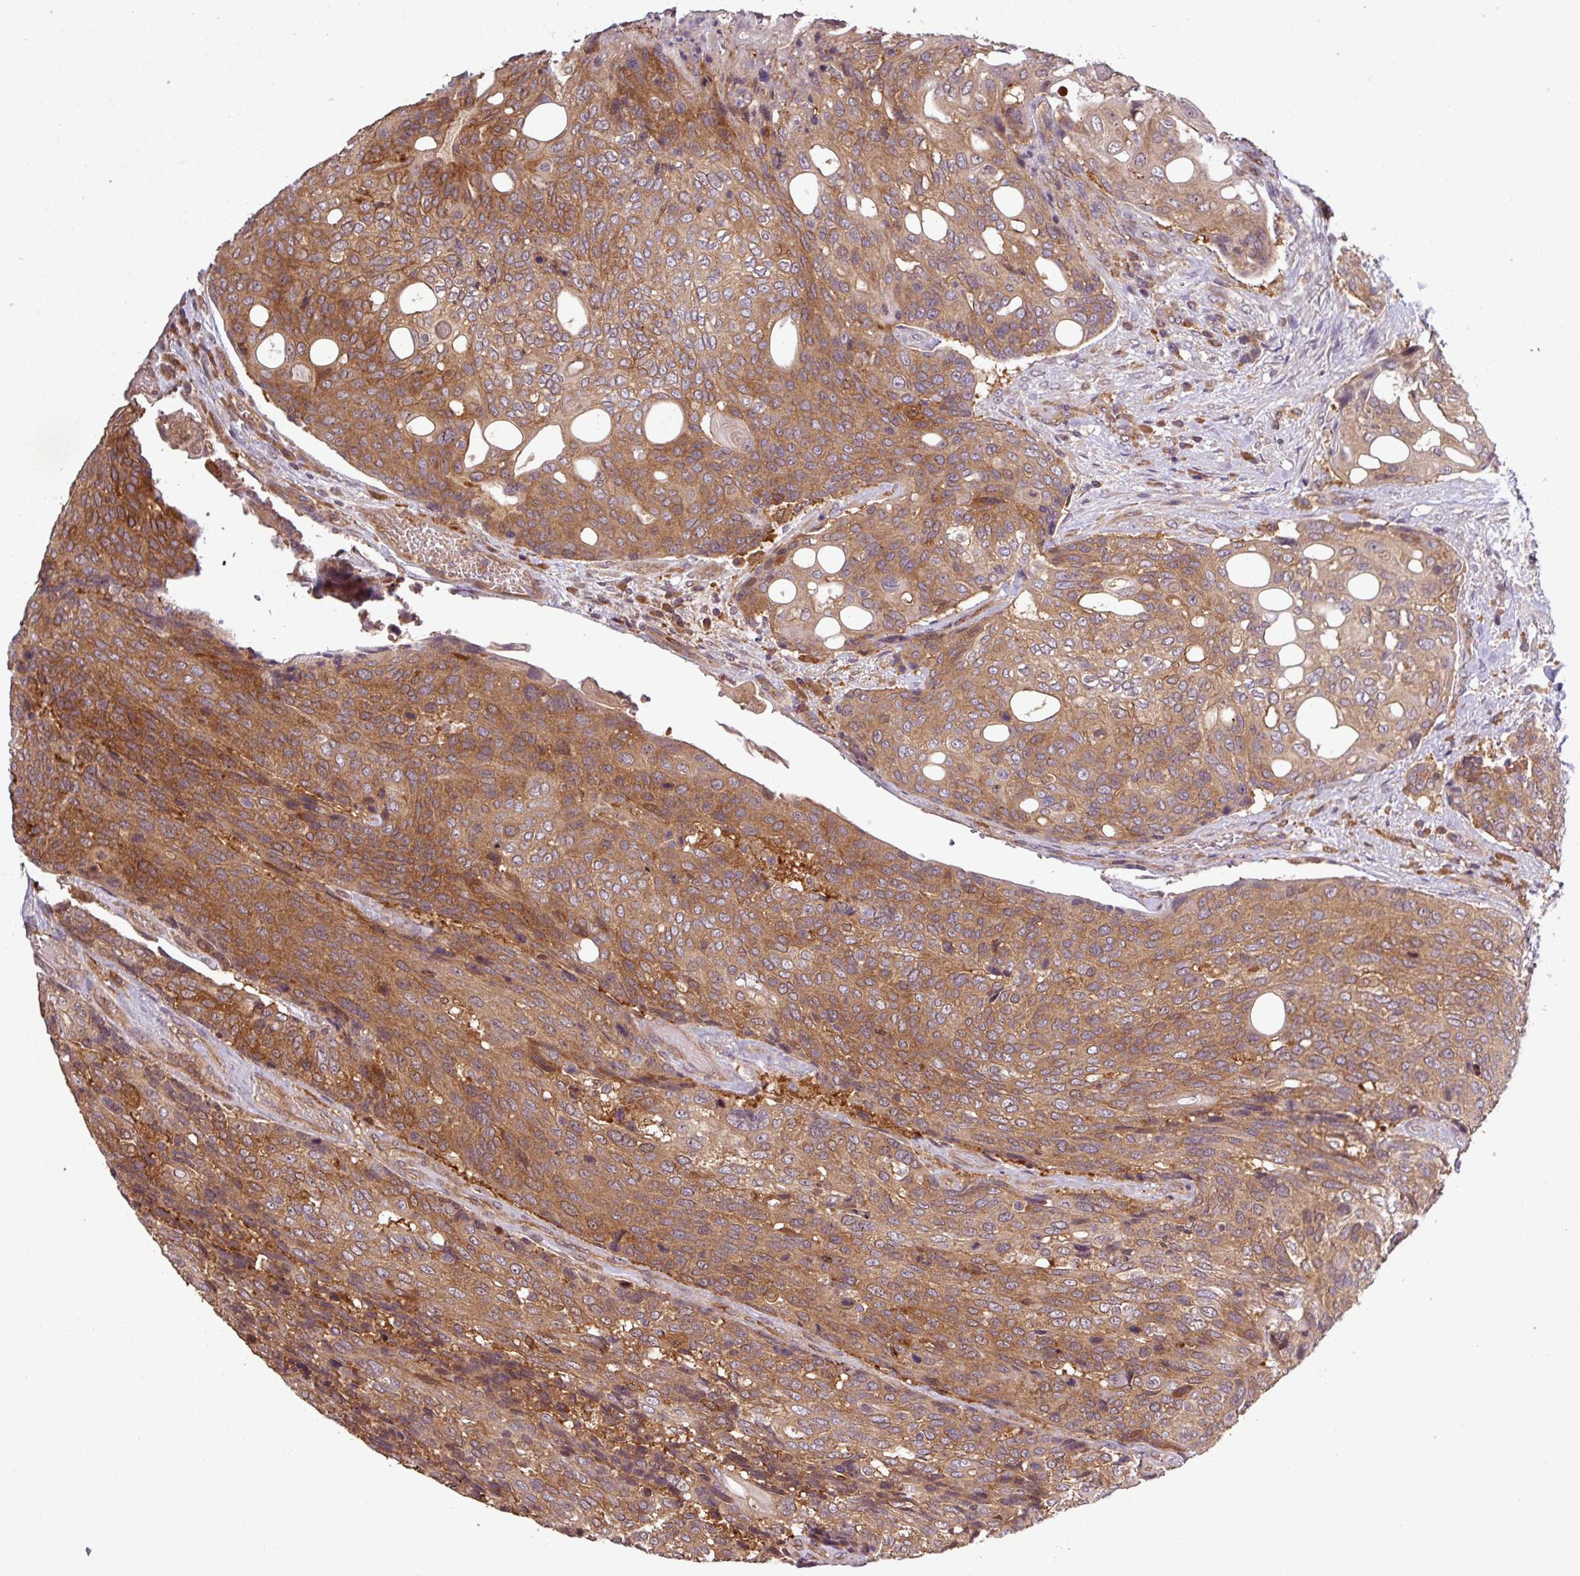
{"staining": {"intensity": "moderate", "quantity": ">75%", "location": "cytoplasmic/membranous"}, "tissue": "urothelial cancer", "cell_type": "Tumor cells", "image_type": "cancer", "snomed": [{"axis": "morphology", "description": "Urothelial carcinoma, High grade"}, {"axis": "topography", "description": "Urinary bladder"}], "caption": "Moderate cytoplasmic/membranous protein expression is appreciated in approximately >75% of tumor cells in urothelial cancer. (brown staining indicates protein expression, while blue staining denotes nuclei).", "gene": "SIRPB2", "patient": {"sex": "female", "age": 70}}